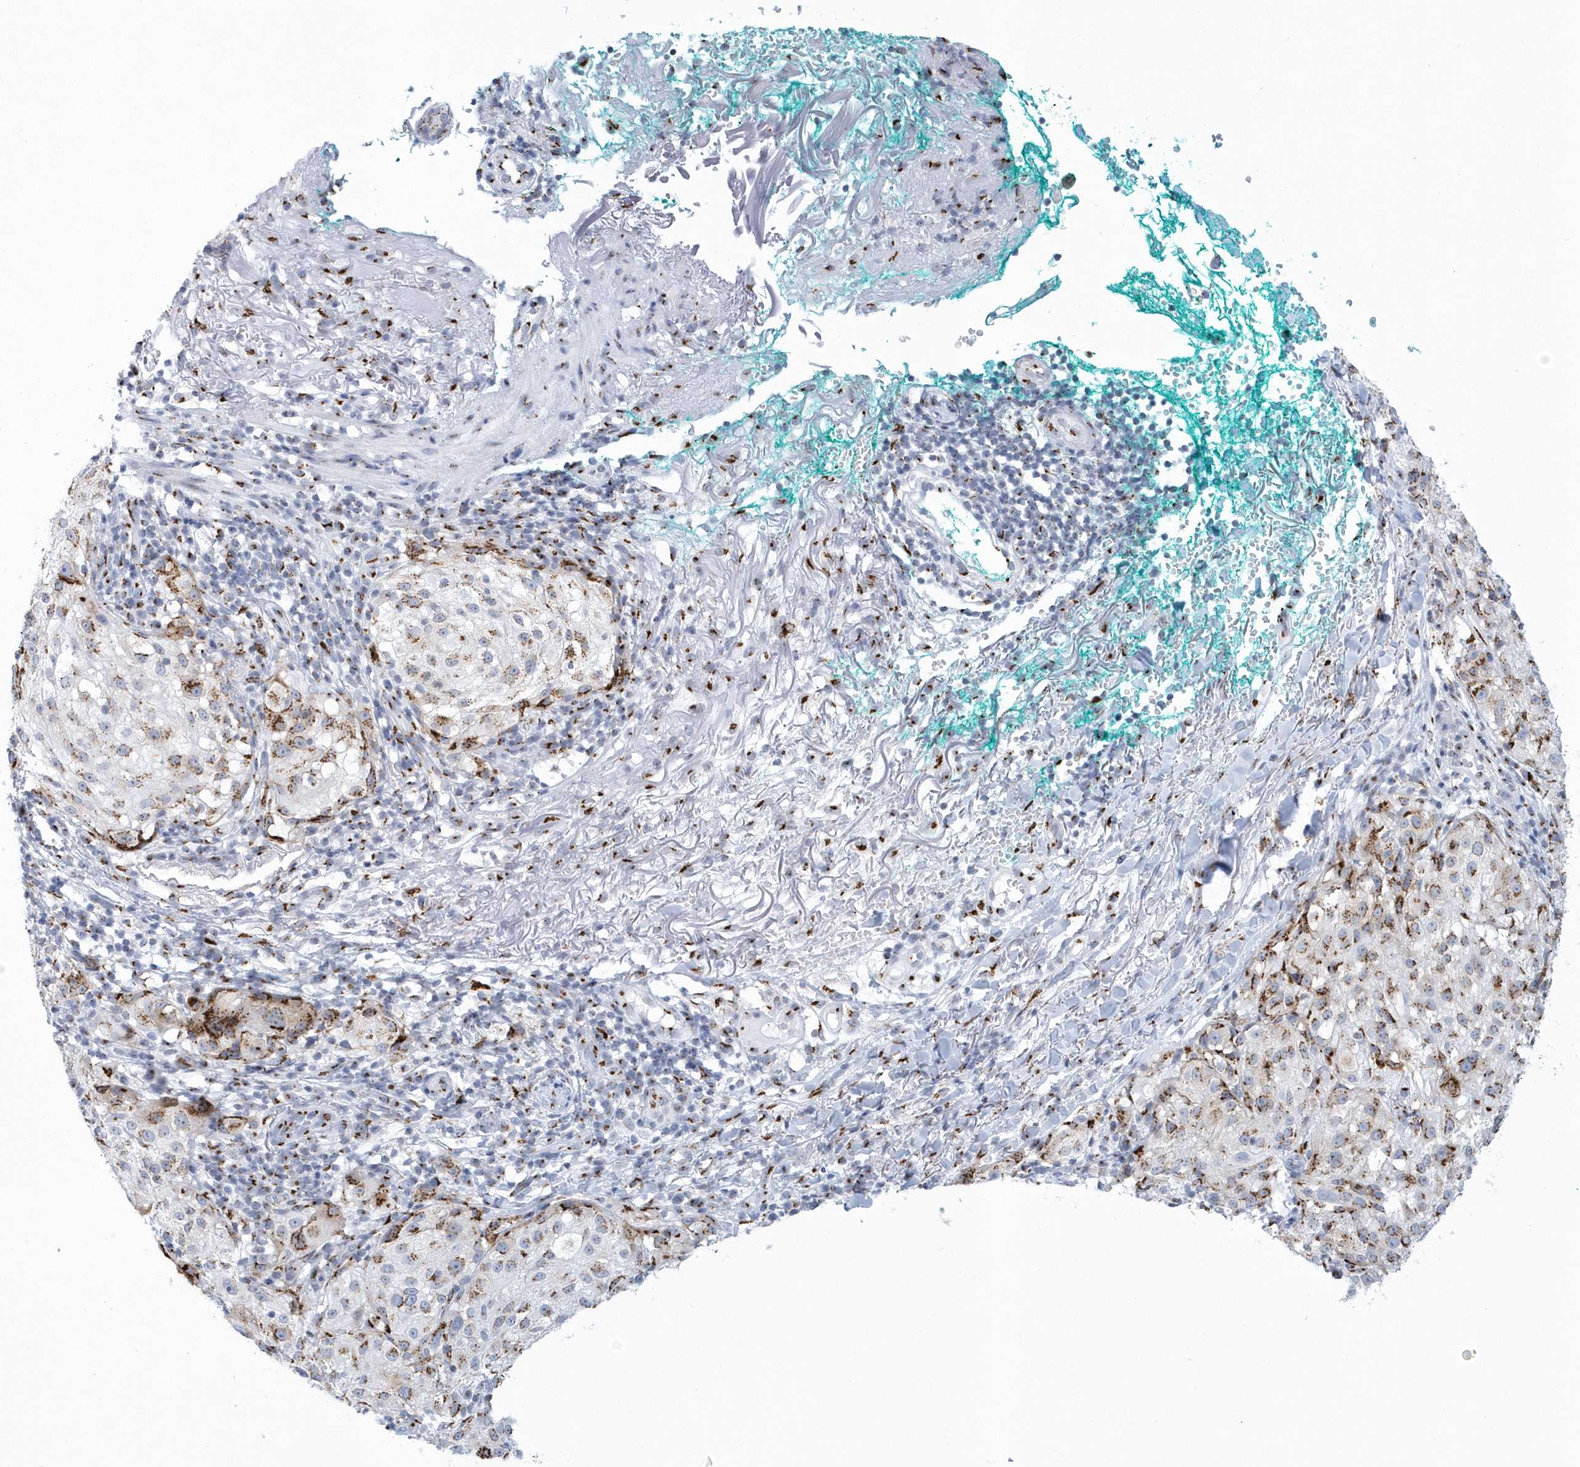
{"staining": {"intensity": "moderate", "quantity": ">75%", "location": "cytoplasmic/membranous"}, "tissue": "melanoma", "cell_type": "Tumor cells", "image_type": "cancer", "snomed": [{"axis": "morphology", "description": "Necrosis, NOS"}, {"axis": "morphology", "description": "Malignant melanoma, NOS"}, {"axis": "topography", "description": "Skin"}], "caption": "This photomicrograph demonstrates immunohistochemistry staining of human malignant melanoma, with medium moderate cytoplasmic/membranous staining in about >75% of tumor cells.", "gene": "SLX9", "patient": {"sex": "female", "age": 87}}